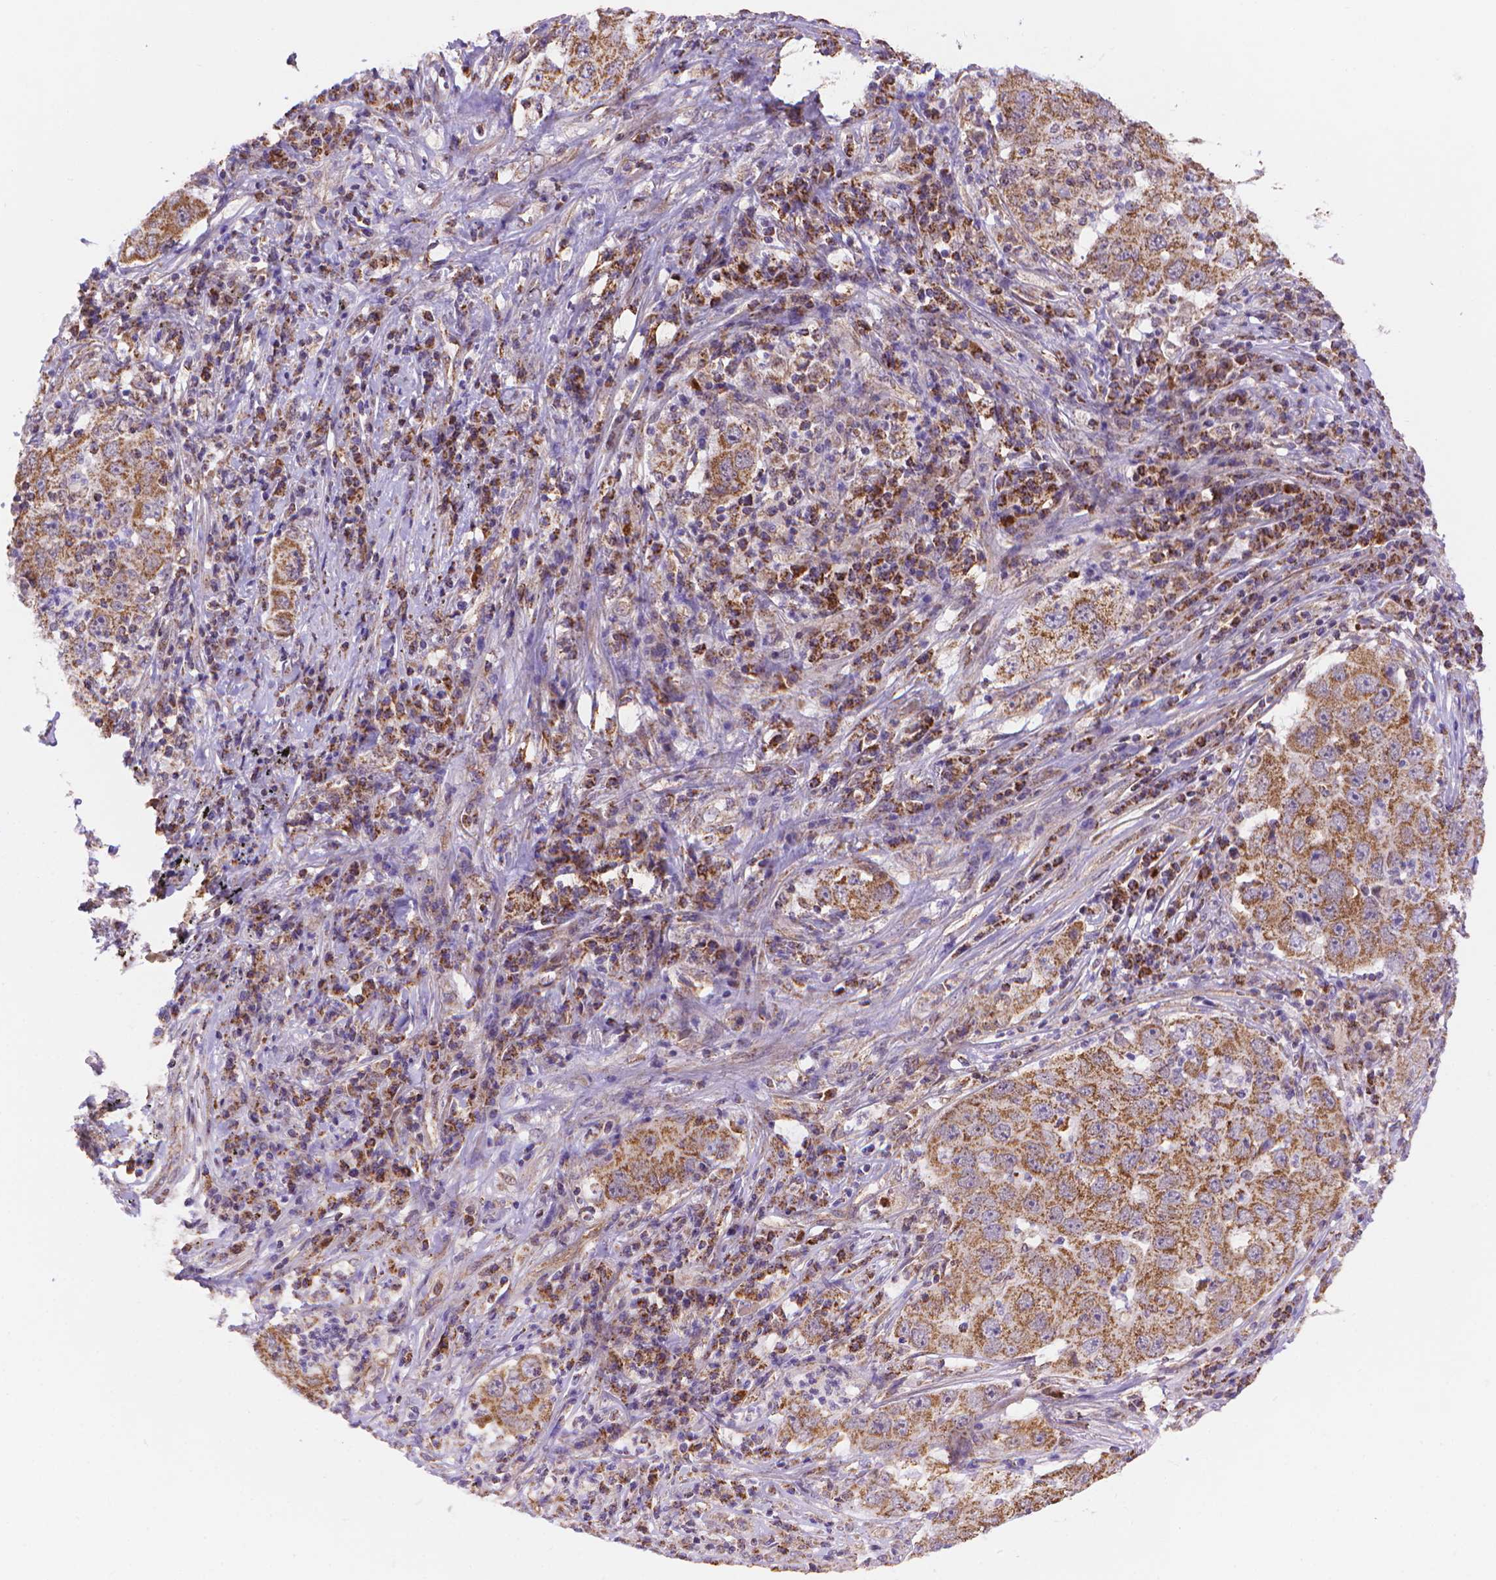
{"staining": {"intensity": "moderate", "quantity": ">75%", "location": "cytoplasmic/membranous"}, "tissue": "lung cancer", "cell_type": "Tumor cells", "image_type": "cancer", "snomed": [{"axis": "morphology", "description": "Adenocarcinoma, NOS"}, {"axis": "topography", "description": "Lung"}], "caption": "This photomicrograph shows adenocarcinoma (lung) stained with immunohistochemistry to label a protein in brown. The cytoplasmic/membranous of tumor cells show moderate positivity for the protein. Nuclei are counter-stained blue.", "gene": "CYYR1", "patient": {"sex": "male", "age": 73}}